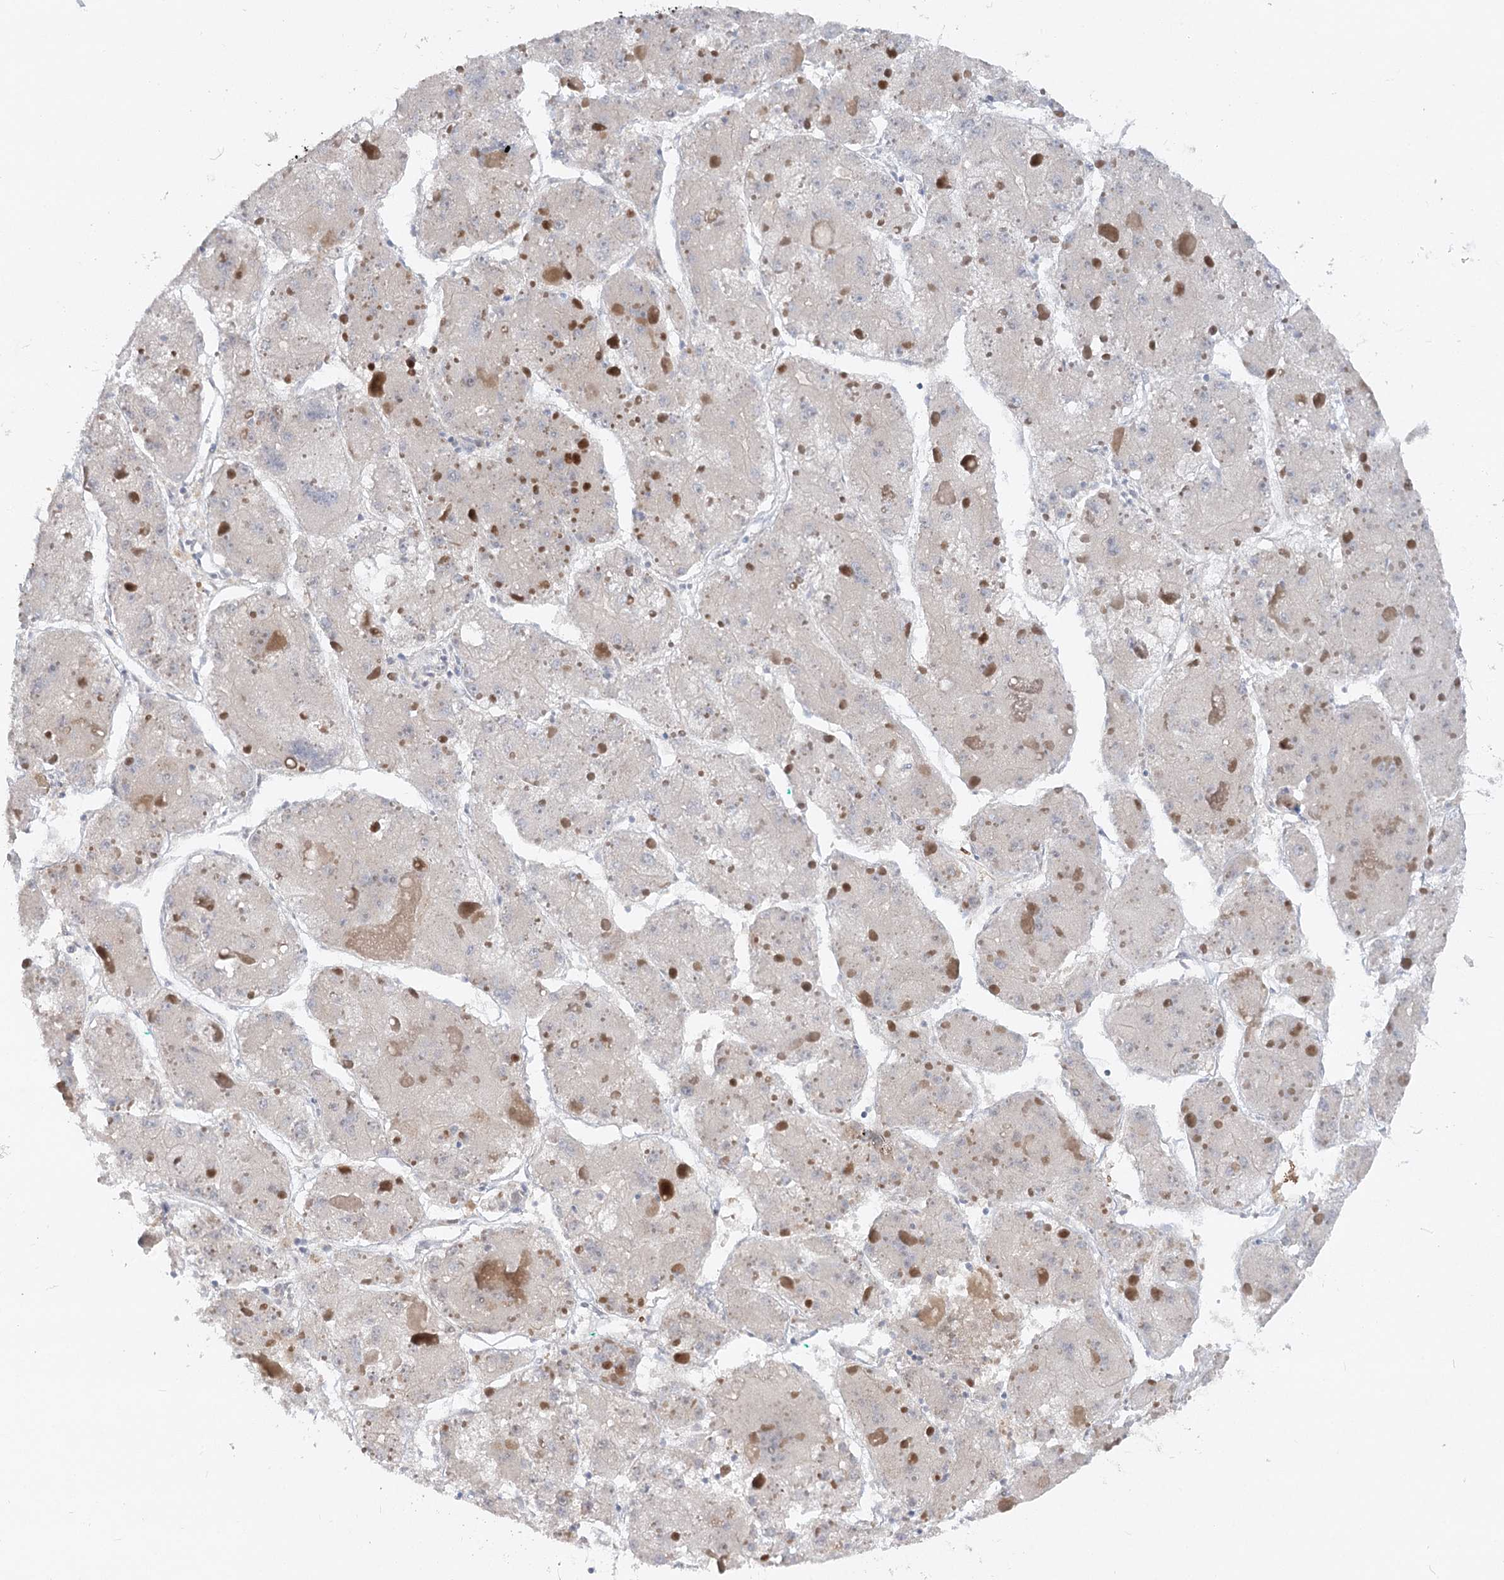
{"staining": {"intensity": "negative", "quantity": "none", "location": "none"}, "tissue": "liver cancer", "cell_type": "Tumor cells", "image_type": "cancer", "snomed": [{"axis": "morphology", "description": "Carcinoma, Hepatocellular, NOS"}, {"axis": "topography", "description": "Liver"}], "caption": "Liver hepatocellular carcinoma stained for a protein using immunohistochemistry demonstrates no positivity tumor cells.", "gene": "FGF19", "patient": {"sex": "female", "age": 73}}